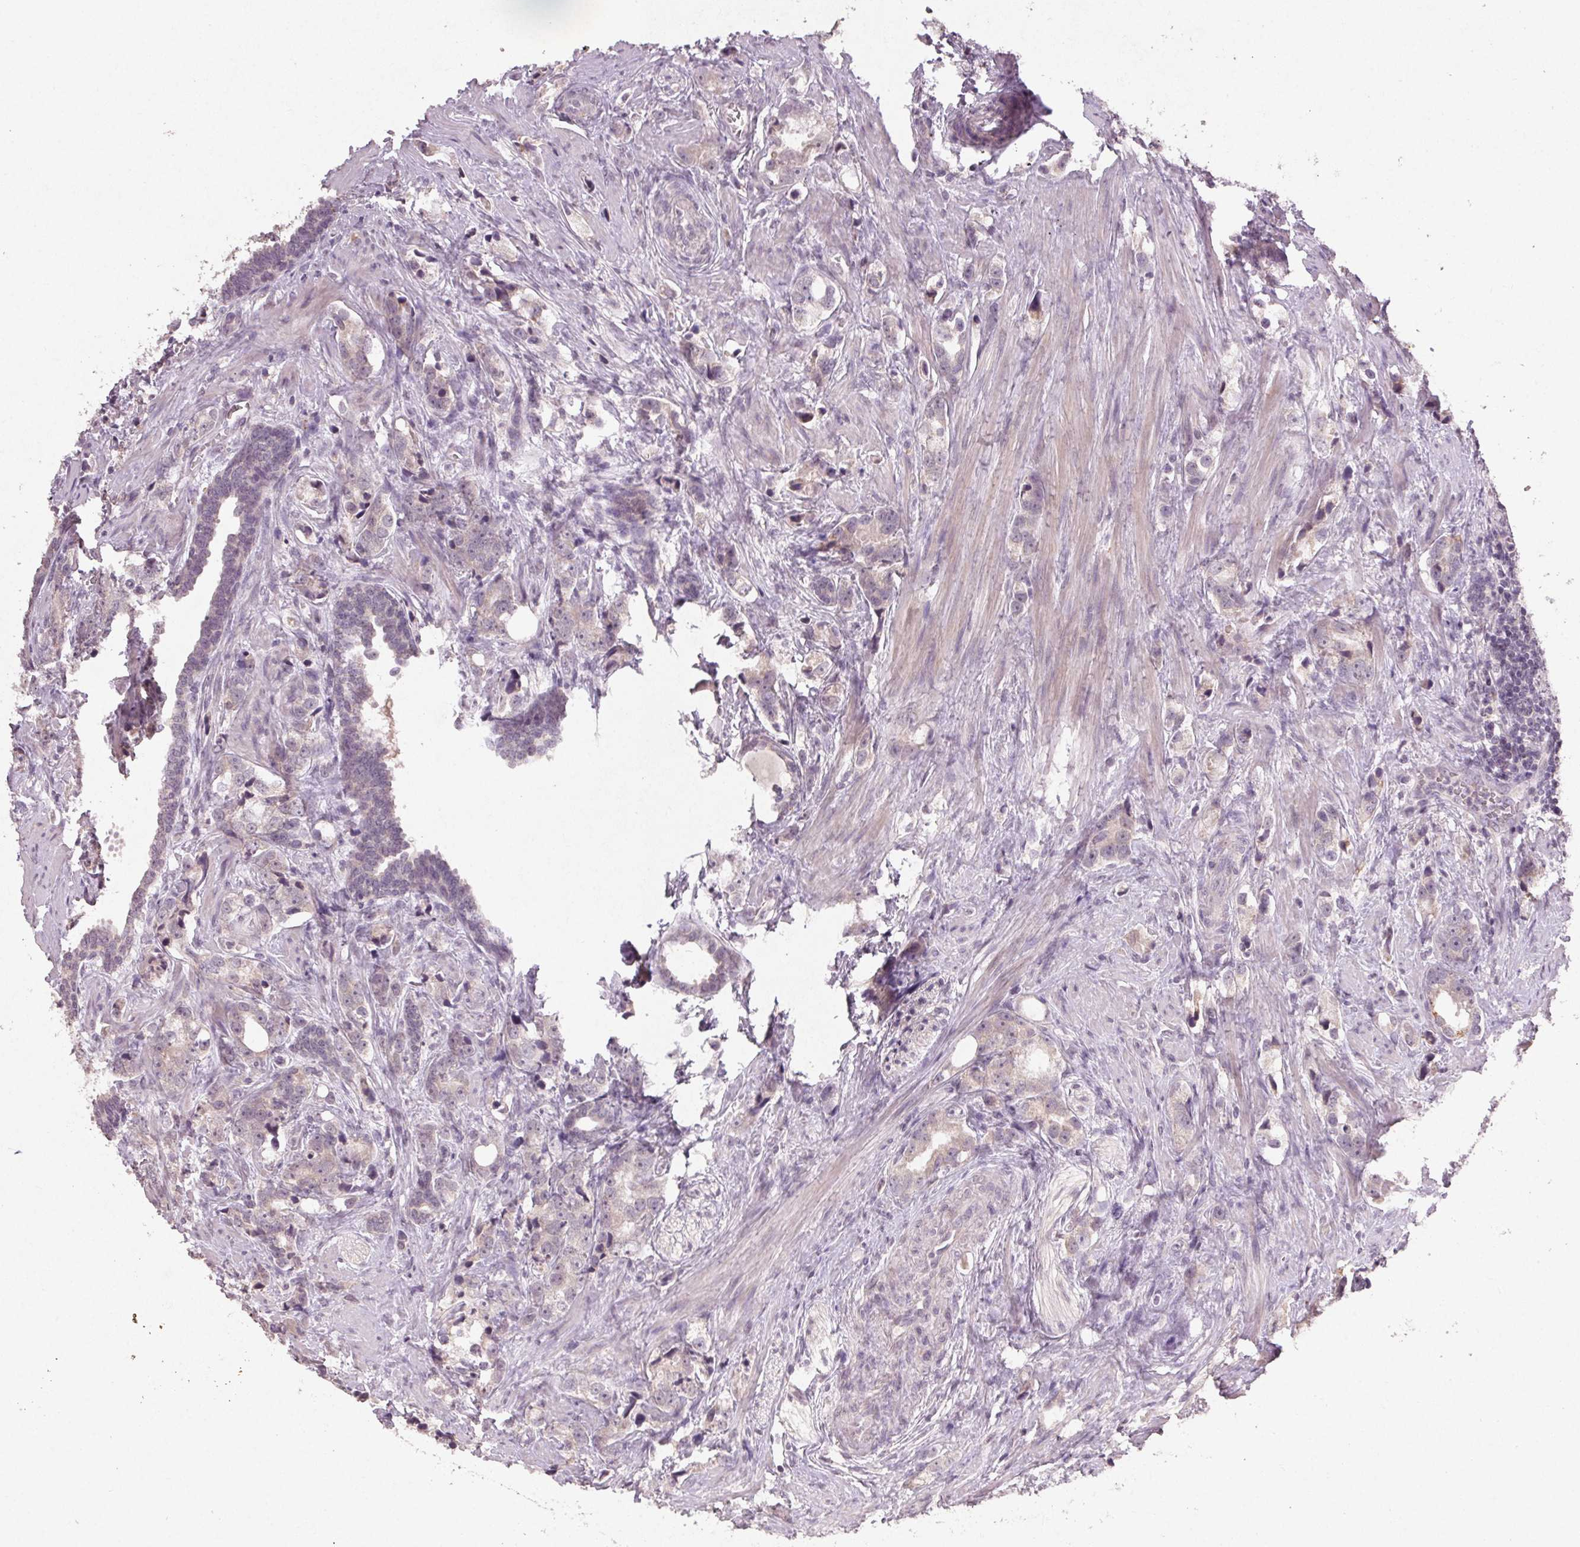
{"staining": {"intensity": "negative", "quantity": "none", "location": "none"}, "tissue": "prostate cancer", "cell_type": "Tumor cells", "image_type": "cancer", "snomed": [{"axis": "morphology", "description": "Adenocarcinoma, NOS"}, {"axis": "topography", "description": "Prostate and seminal vesicle, NOS"}], "caption": "A high-resolution image shows IHC staining of adenocarcinoma (prostate), which displays no significant expression in tumor cells. The staining was performed using DAB to visualize the protein expression in brown, while the nuclei were stained in blue with hematoxylin (Magnification: 20x).", "gene": "KLRC3", "patient": {"sex": "male", "age": 63}}